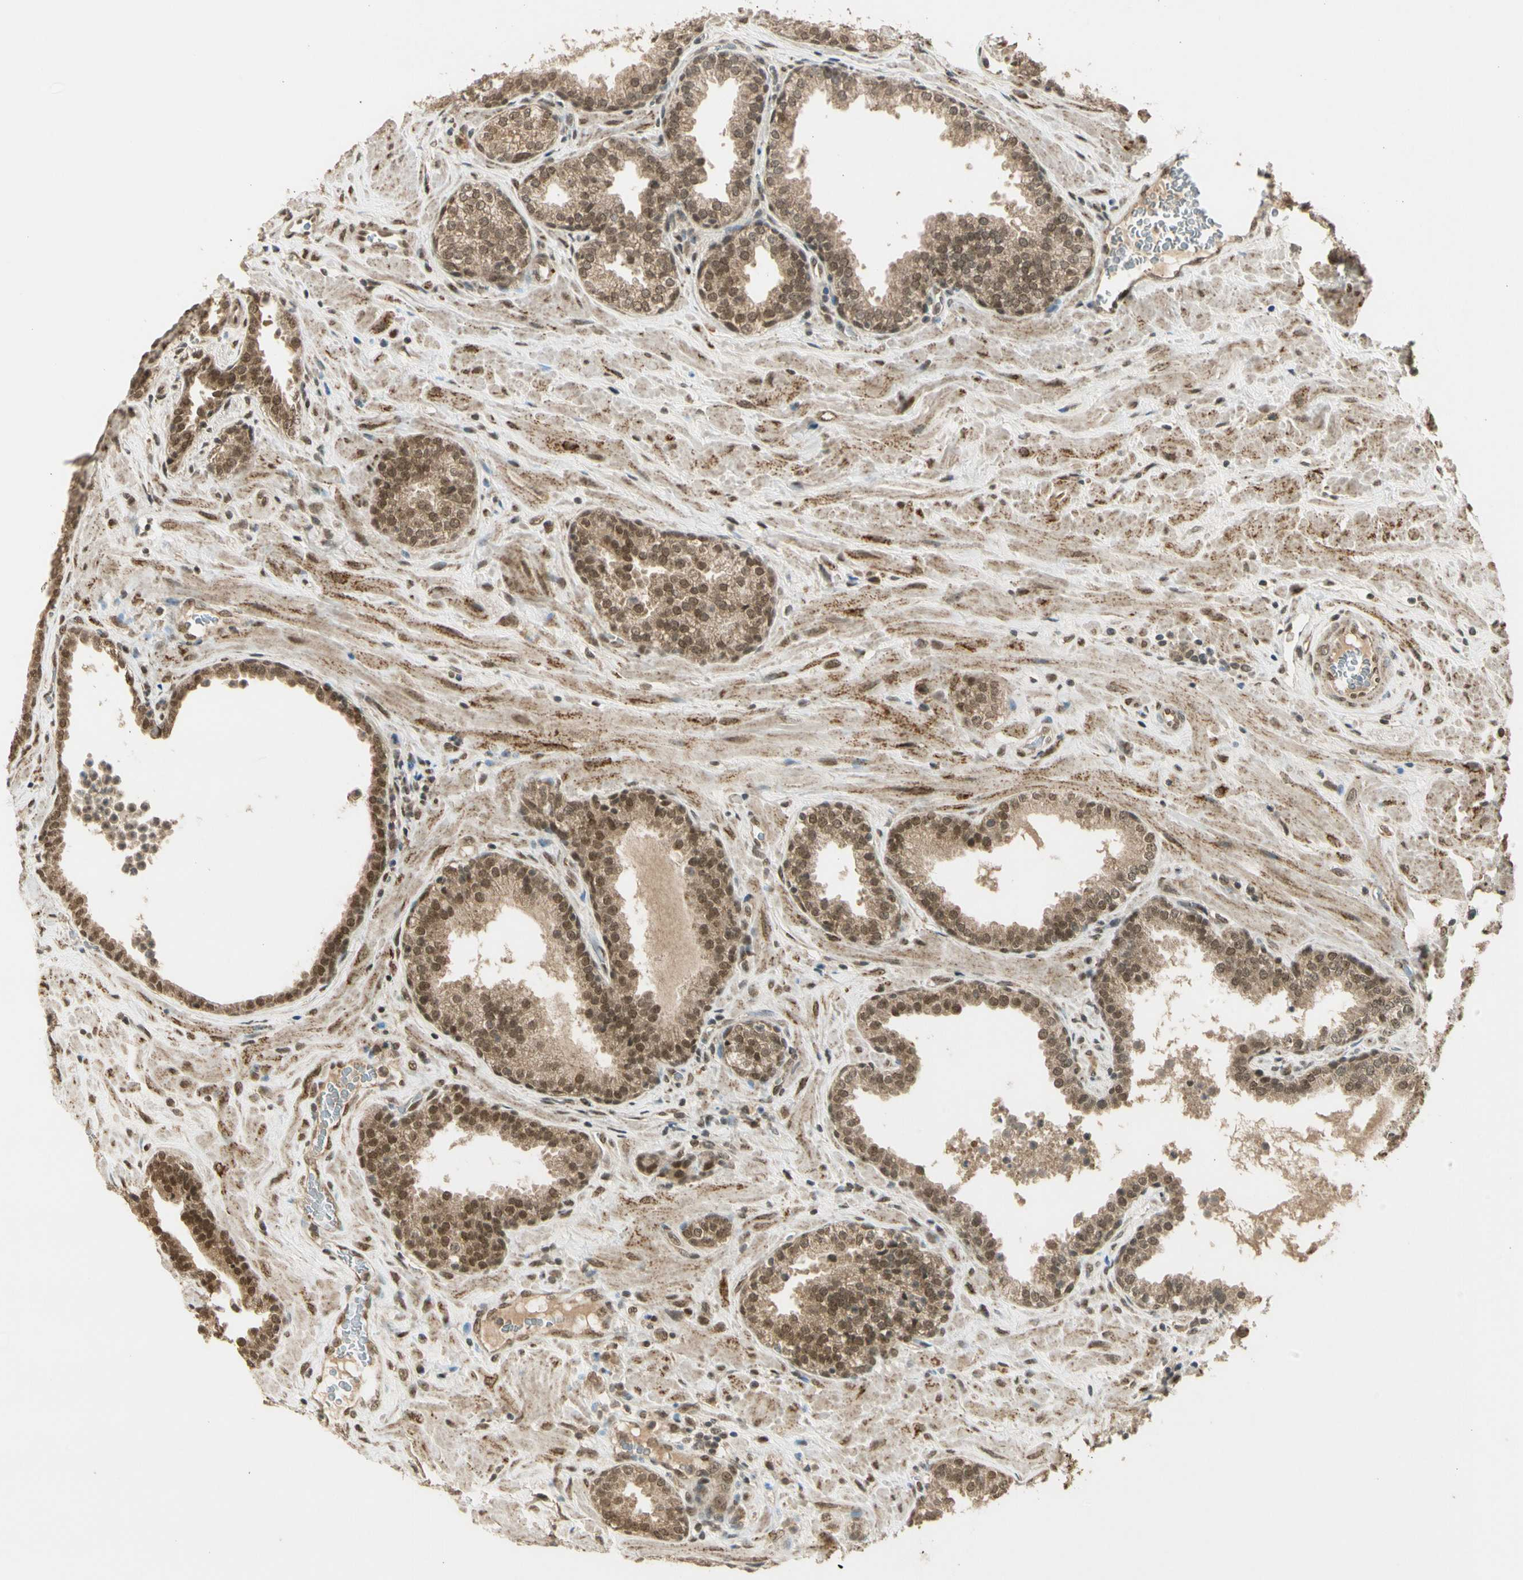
{"staining": {"intensity": "moderate", "quantity": ">75%", "location": "cytoplasmic/membranous,nuclear"}, "tissue": "prostate", "cell_type": "Glandular cells", "image_type": "normal", "snomed": [{"axis": "morphology", "description": "Normal tissue, NOS"}, {"axis": "topography", "description": "Prostate"}], "caption": "Protein expression analysis of unremarkable human prostate reveals moderate cytoplasmic/membranous,nuclear positivity in approximately >75% of glandular cells. Ihc stains the protein in brown and the nuclei are stained blue.", "gene": "ZNF135", "patient": {"sex": "male", "age": 51}}